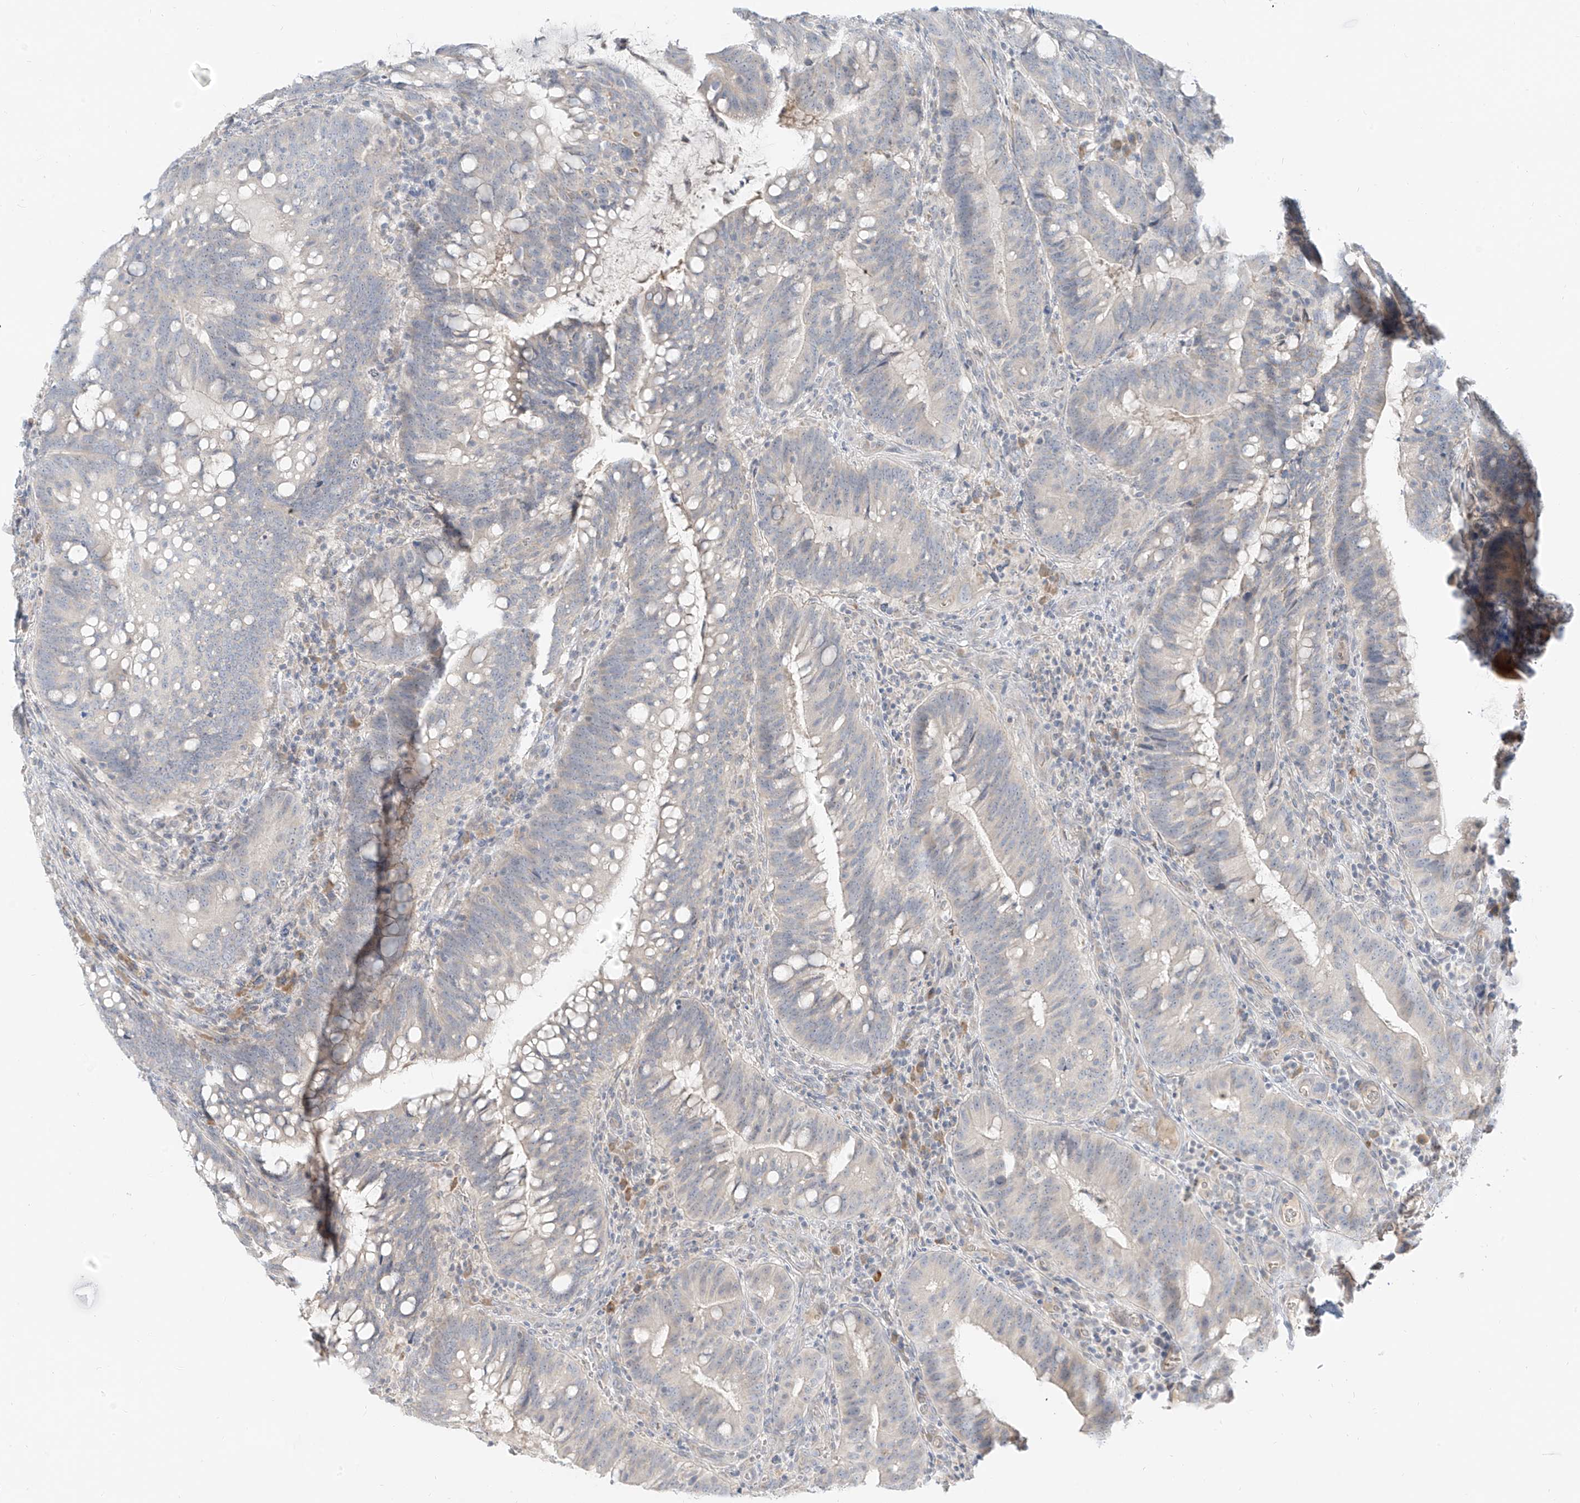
{"staining": {"intensity": "negative", "quantity": "none", "location": "none"}, "tissue": "colorectal cancer", "cell_type": "Tumor cells", "image_type": "cancer", "snomed": [{"axis": "morphology", "description": "Adenocarcinoma, NOS"}, {"axis": "topography", "description": "Colon"}], "caption": "Immunohistochemical staining of human colorectal cancer (adenocarcinoma) displays no significant staining in tumor cells.", "gene": "C2orf42", "patient": {"sex": "female", "age": 66}}